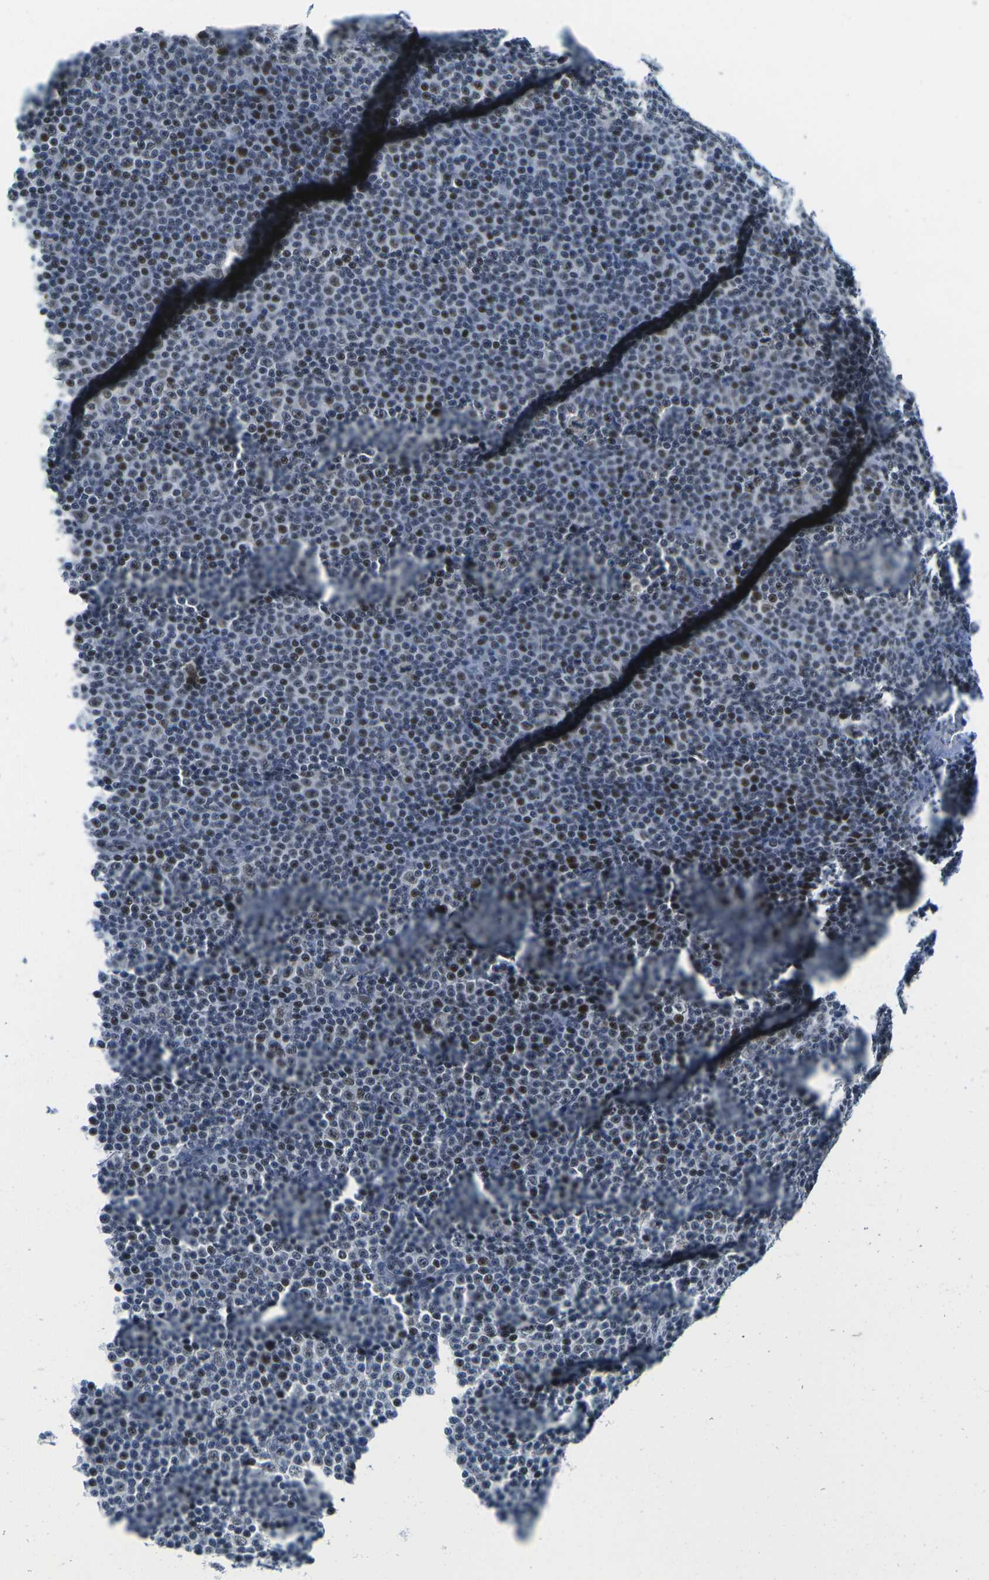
{"staining": {"intensity": "moderate", "quantity": "25%-75%", "location": "nuclear"}, "tissue": "lymphoma", "cell_type": "Tumor cells", "image_type": "cancer", "snomed": [{"axis": "morphology", "description": "Malignant lymphoma, non-Hodgkin's type, Low grade"}, {"axis": "topography", "description": "Lymph node"}], "caption": "Immunohistochemical staining of human lymphoma exhibits medium levels of moderate nuclear protein positivity in approximately 25%-75% of tumor cells.", "gene": "PRPF8", "patient": {"sex": "female", "age": 67}}